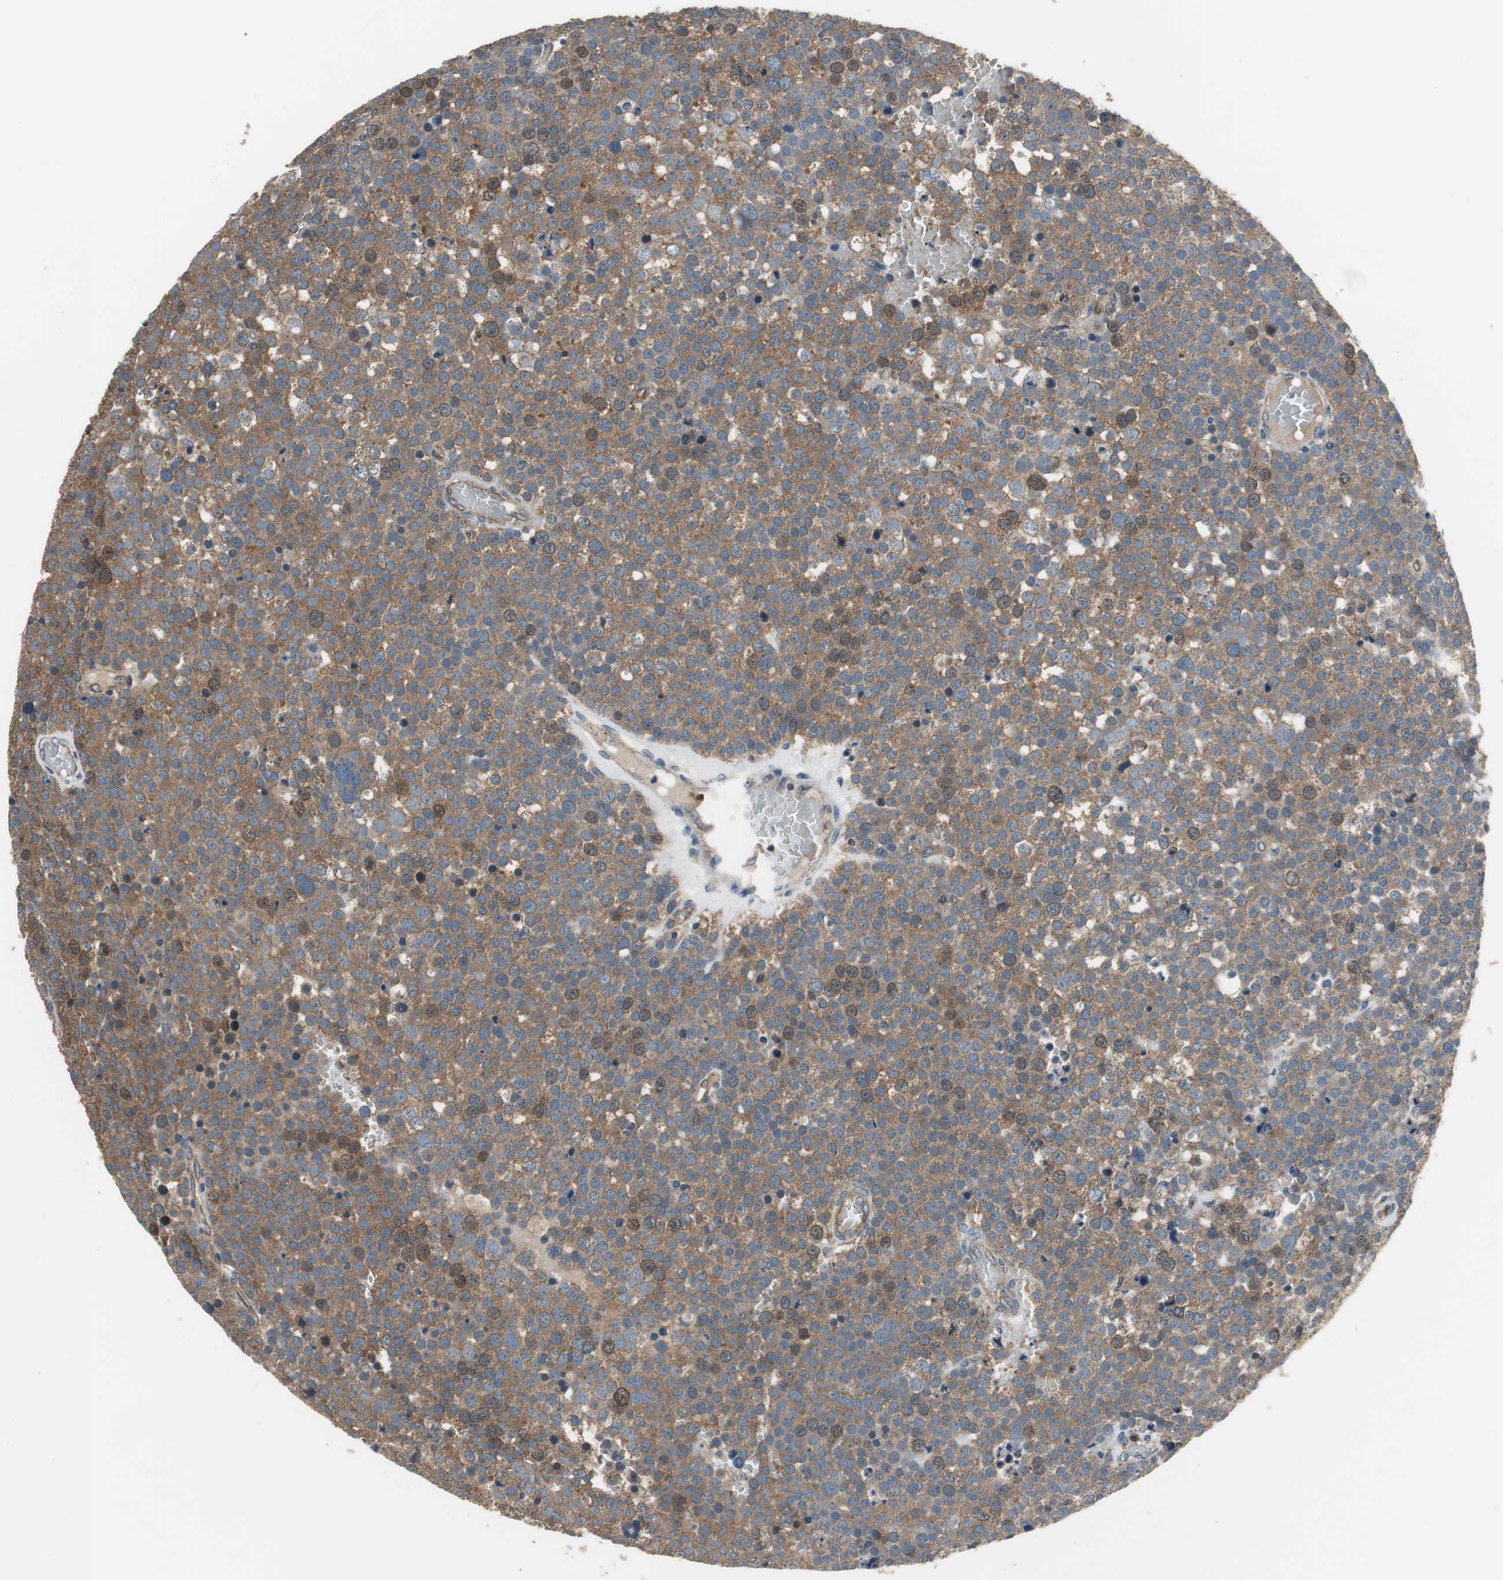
{"staining": {"intensity": "moderate", "quantity": ">75%", "location": "cytoplasmic/membranous,nuclear"}, "tissue": "testis cancer", "cell_type": "Tumor cells", "image_type": "cancer", "snomed": [{"axis": "morphology", "description": "Seminoma, NOS"}, {"axis": "topography", "description": "Testis"}], "caption": "Testis cancer (seminoma) tissue demonstrates moderate cytoplasmic/membranous and nuclear staining in approximately >75% of tumor cells", "gene": "PI4KB", "patient": {"sex": "male", "age": 71}}